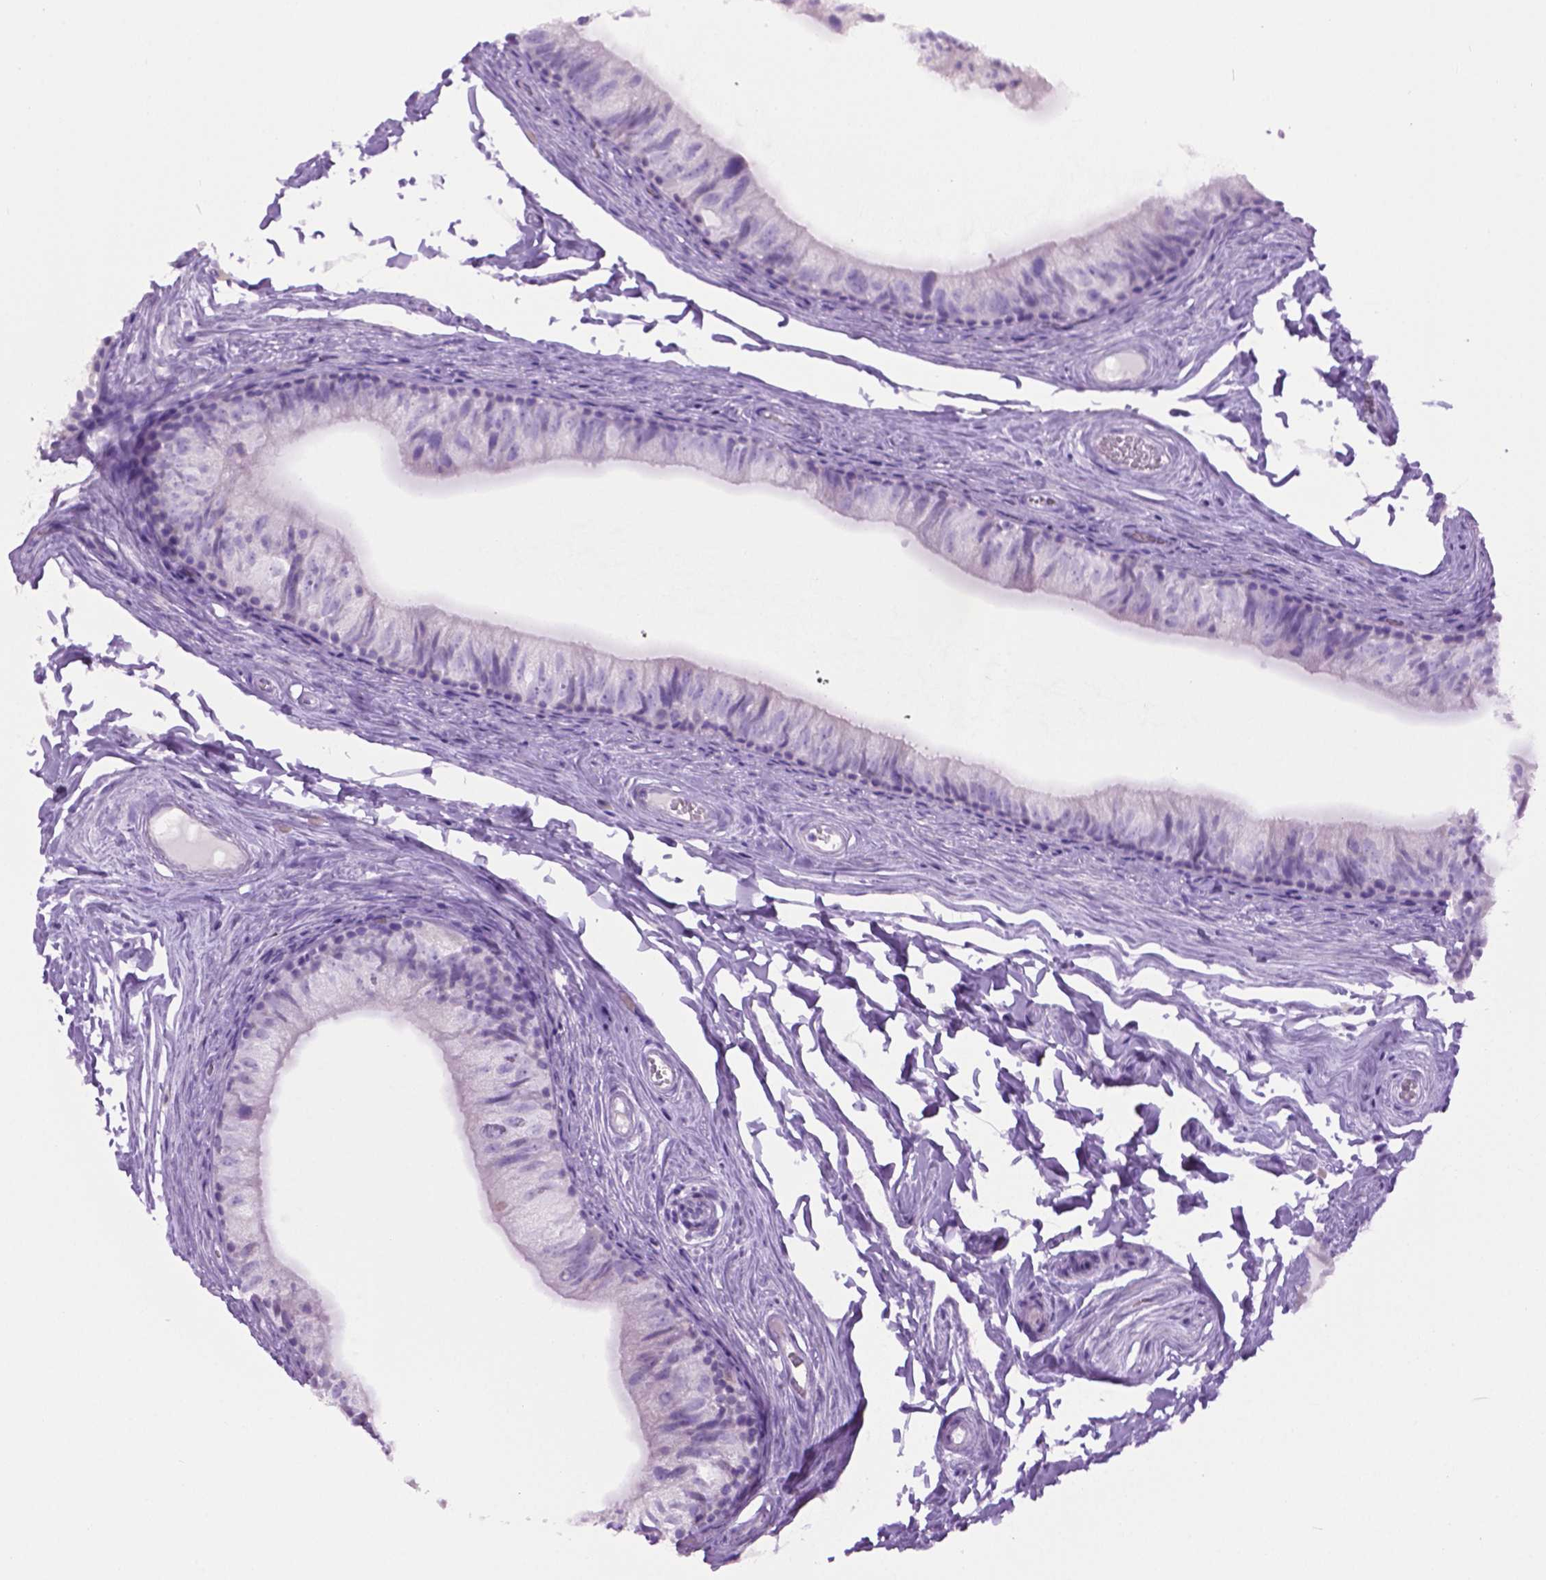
{"staining": {"intensity": "negative", "quantity": "none", "location": "none"}, "tissue": "epididymis", "cell_type": "Glandular cells", "image_type": "normal", "snomed": [{"axis": "morphology", "description": "Normal tissue, NOS"}, {"axis": "topography", "description": "Epididymis"}], "caption": "This photomicrograph is of unremarkable epididymis stained with immunohistochemistry (IHC) to label a protein in brown with the nuclei are counter-stained blue. There is no expression in glandular cells. (DAB immunohistochemistry, high magnification).", "gene": "LELP1", "patient": {"sex": "male", "age": 45}}